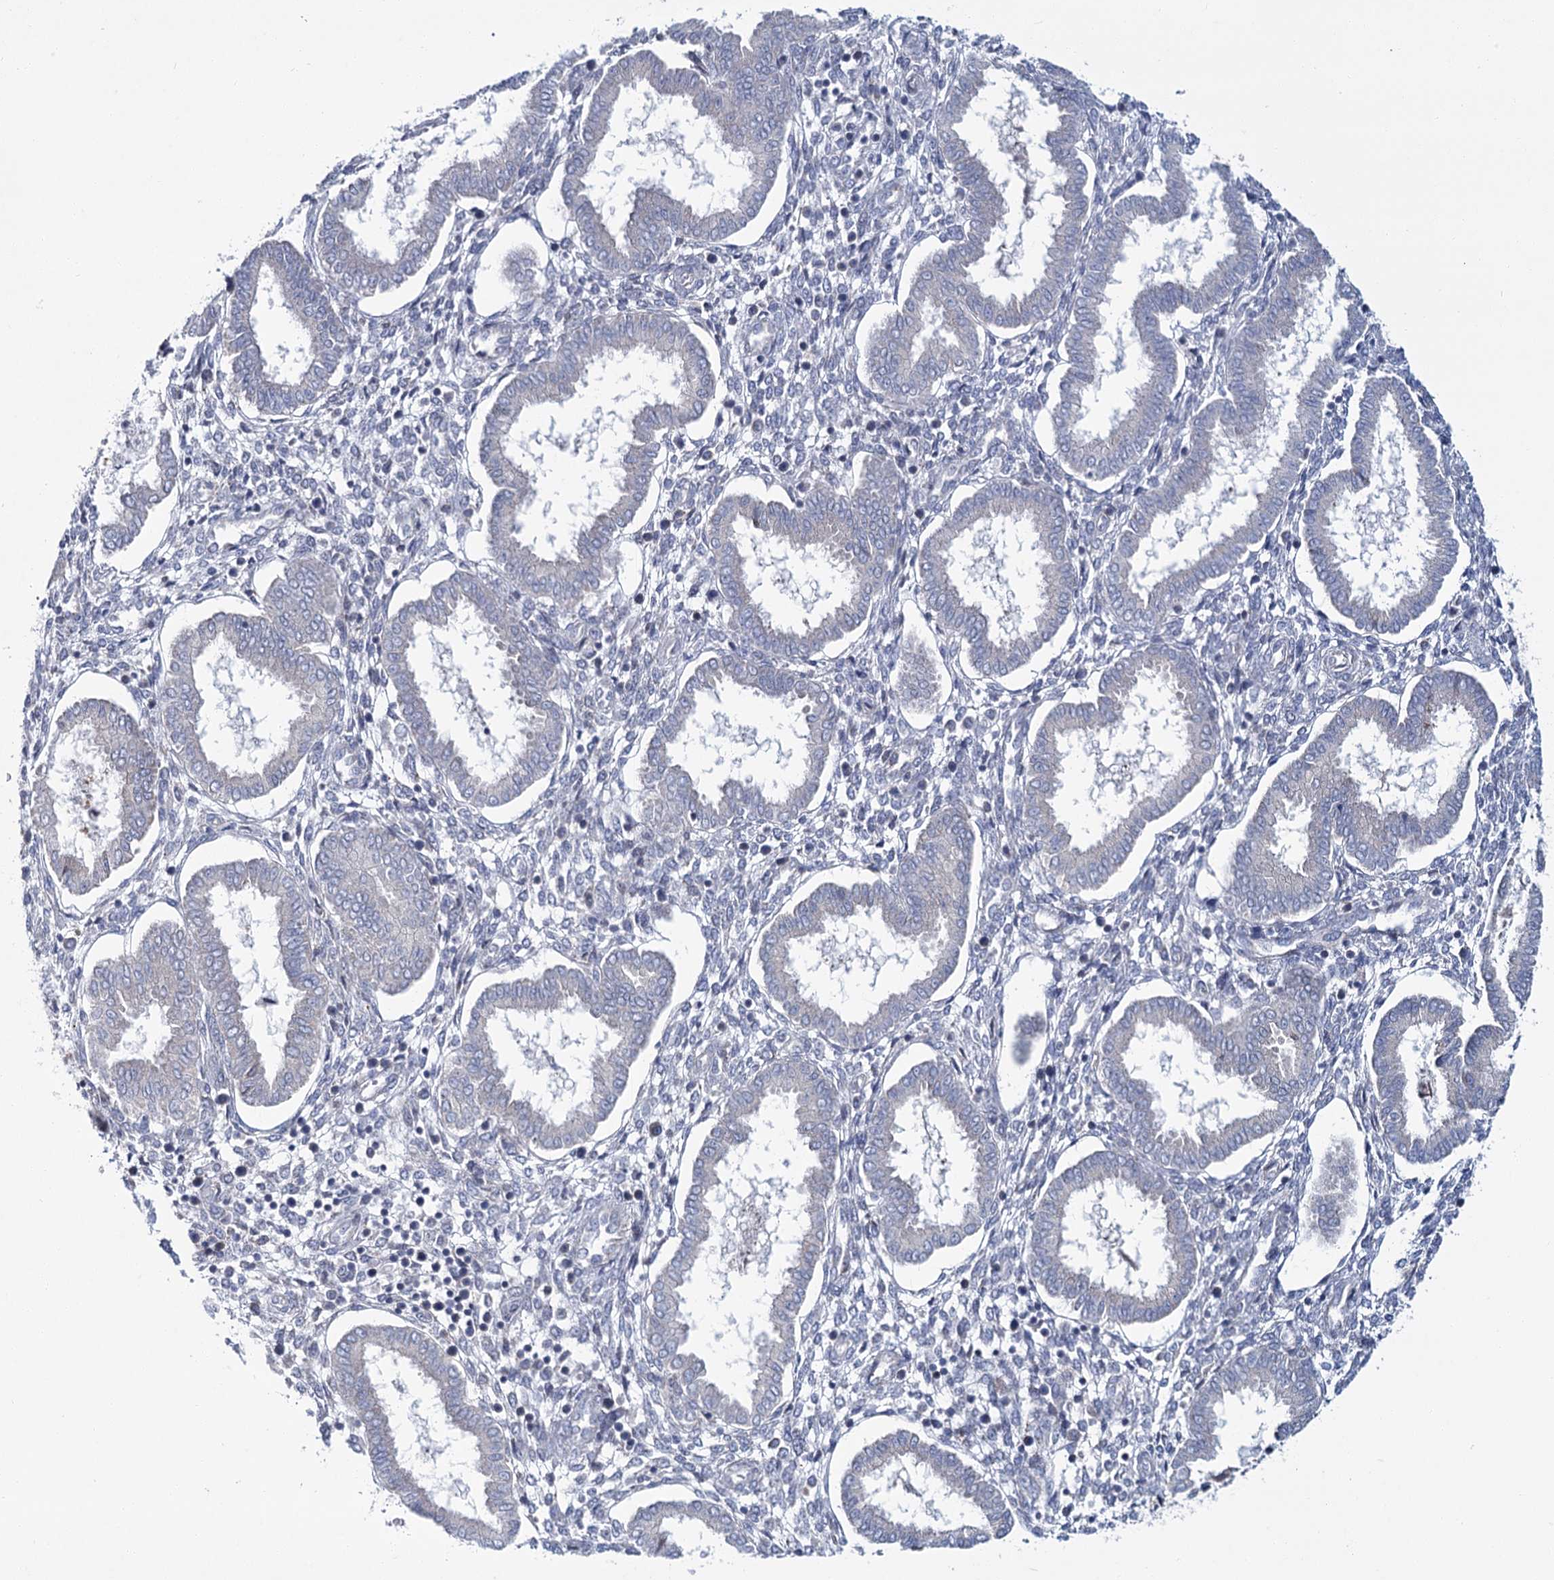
{"staining": {"intensity": "negative", "quantity": "none", "location": "none"}, "tissue": "endometrium", "cell_type": "Cells in endometrial stroma", "image_type": "normal", "snomed": [{"axis": "morphology", "description": "Normal tissue, NOS"}, {"axis": "topography", "description": "Endometrium"}], "caption": "A micrograph of endometrium stained for a protein exhibits no brown staining in cells in endometrial stroma. (Brightfield microscopy of DAB immunohistochemistry at high magnification).", "gene": "CPLANE1", "patient": {"sex": "female", "age": 24}}